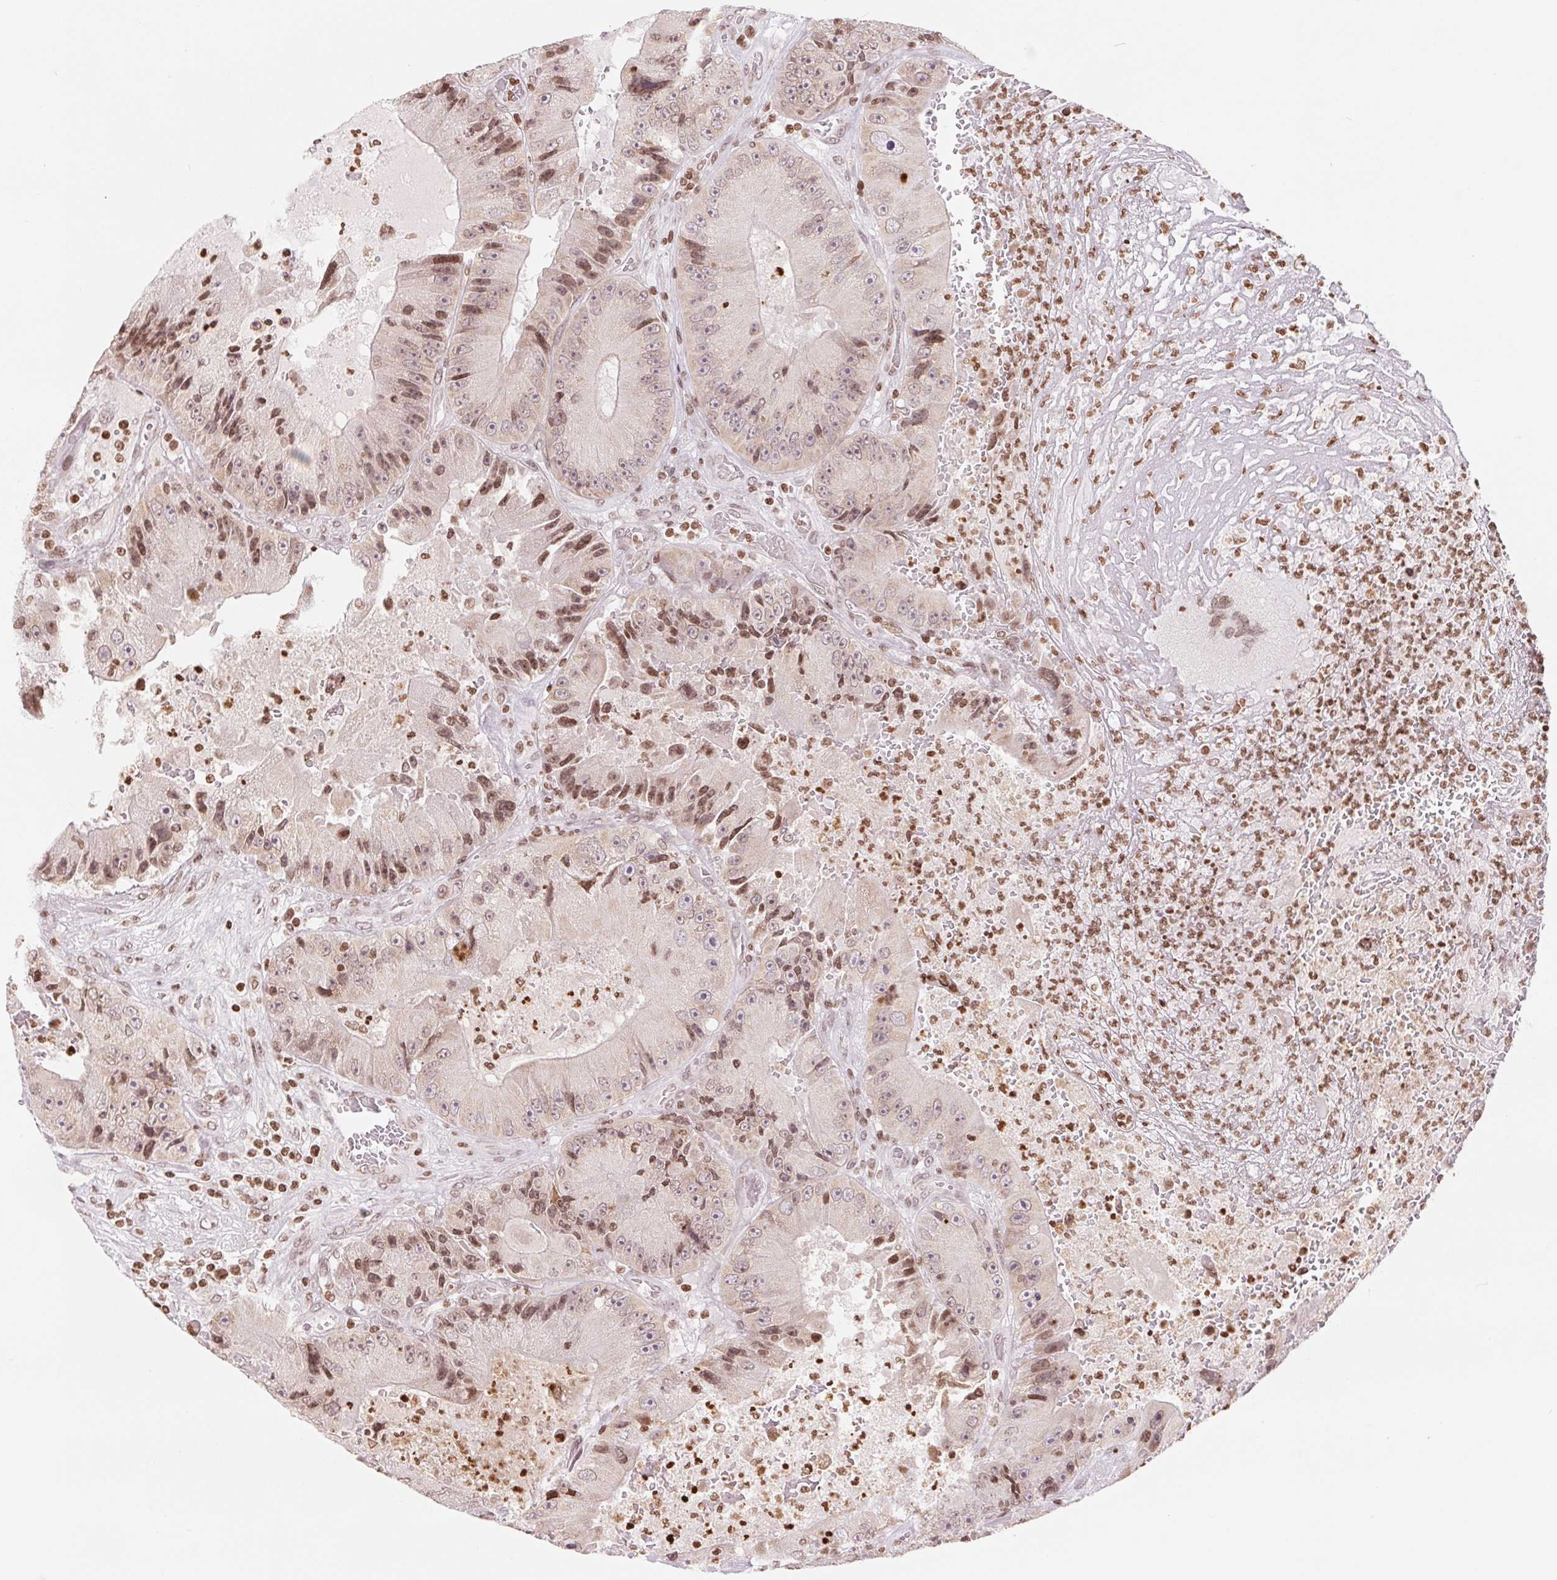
{"staining": {"intensity": "moderate", "quantity": ">75%", "location": "nuclear"}, "tissue": "colorectal cancer", "cell_type": "Tumor cells", "image_type": "cancer", "snomed": [{"axis": "morphology", "description": "Adenocarcinoma, NOS"}, {"axis": "topography", "description": "Colon"}], "caption": "Protein staining of colorectal adenocarcinoma tissue exhibits moderate nuclear staining in about >75% of tumor cells.", "gene": "SMIM12", "patient": {"sex": "female", "age": 86}}